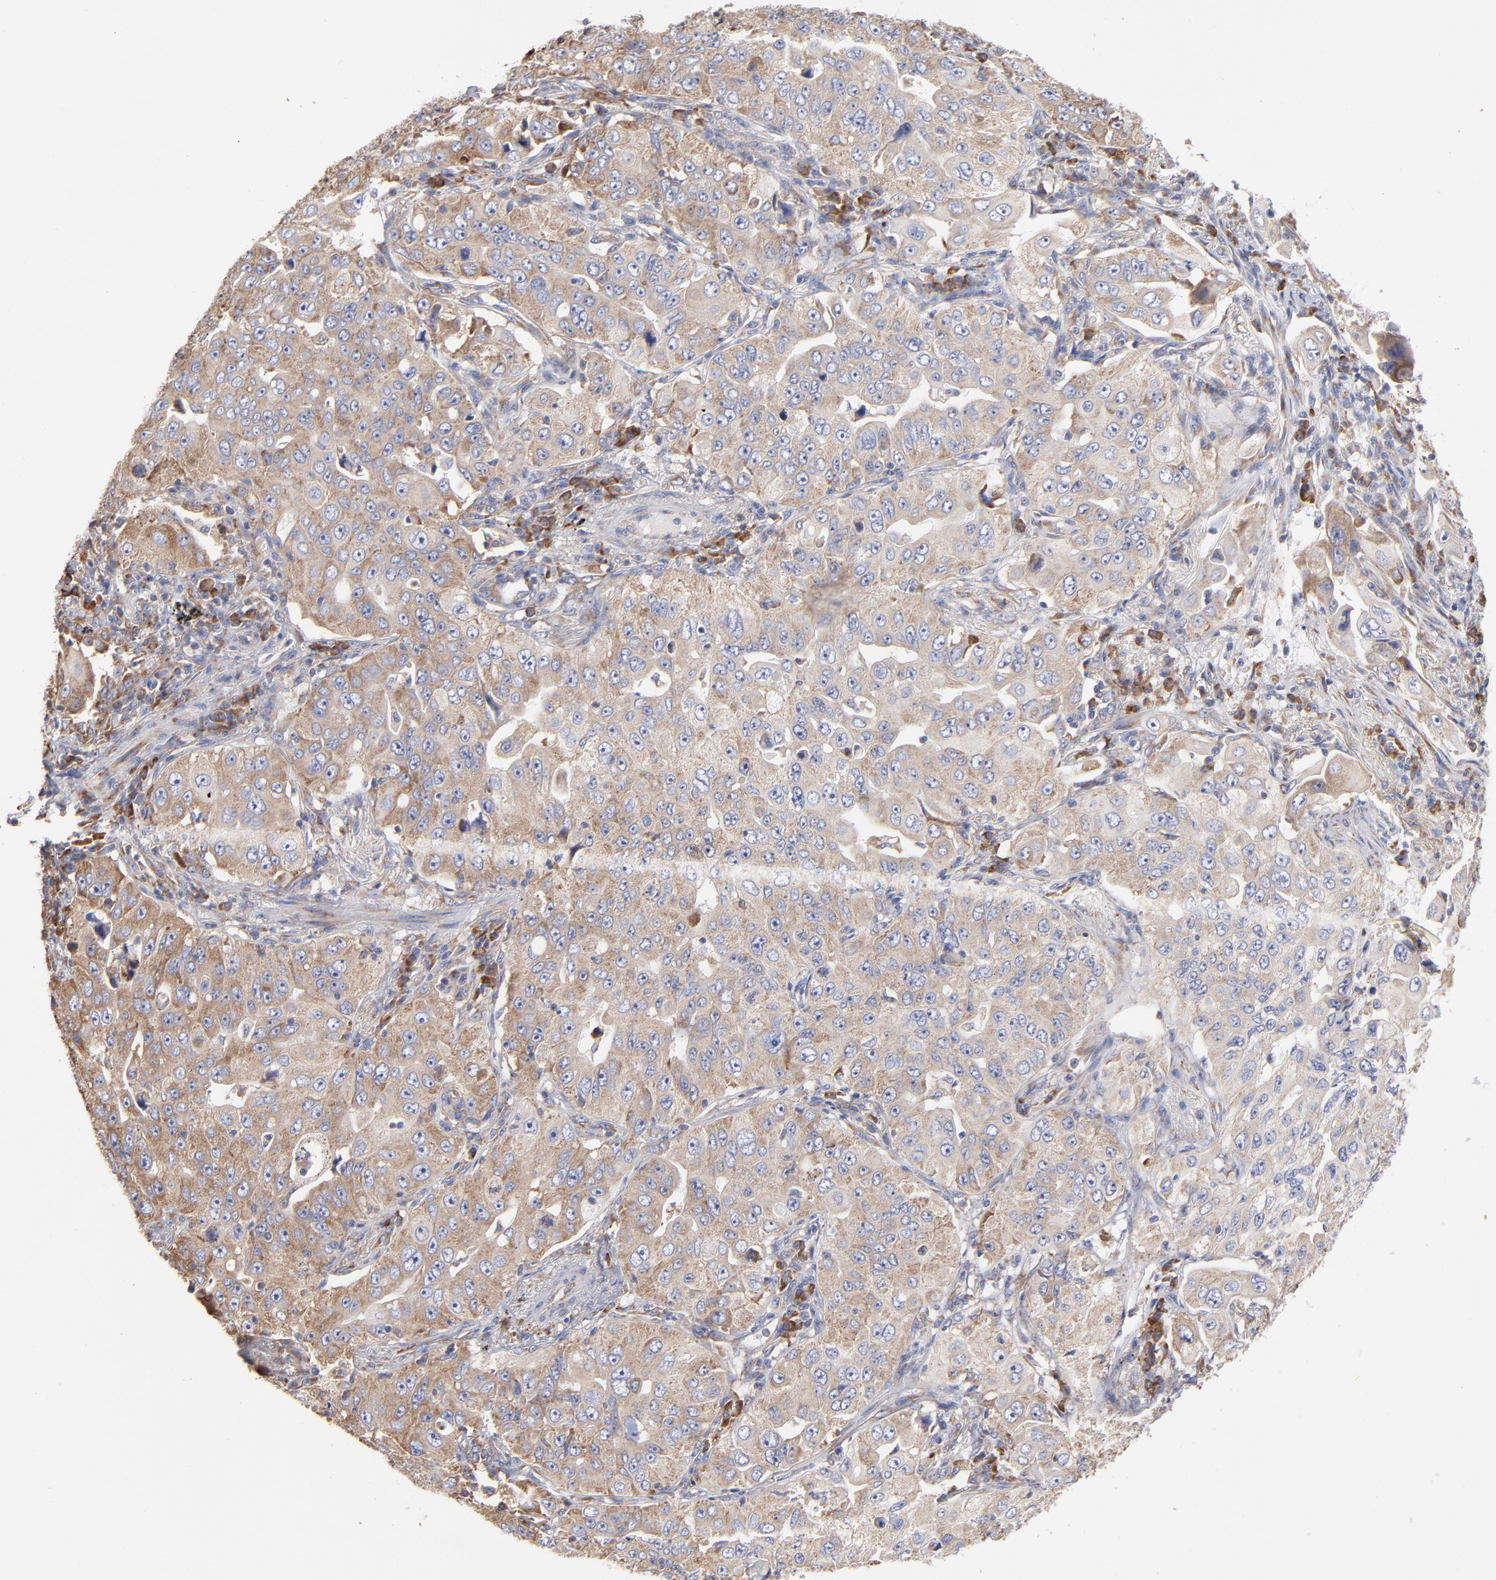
{"staining": {"intensity": "weak", "quantity": ">75%", "location": "cytoplasmic/membranous"}, "tissue": "lung cancer", "cell_type": "Tumor cells", "image_type": "cancer", "snomed": [{"axis": "morphology", "description": "Adenocarcinoma, NOS"}, {"axis": "topography", "description": "Lung"}], "caption": "Adenocarcinoma (lung) was stained to show a protein in brown. There is low levels of weak cytoplasmic/membranous positivity in approximately >75% of tumor cells.", "gene": "RPL3", "patient": {"sex": "male", "age": 84}}